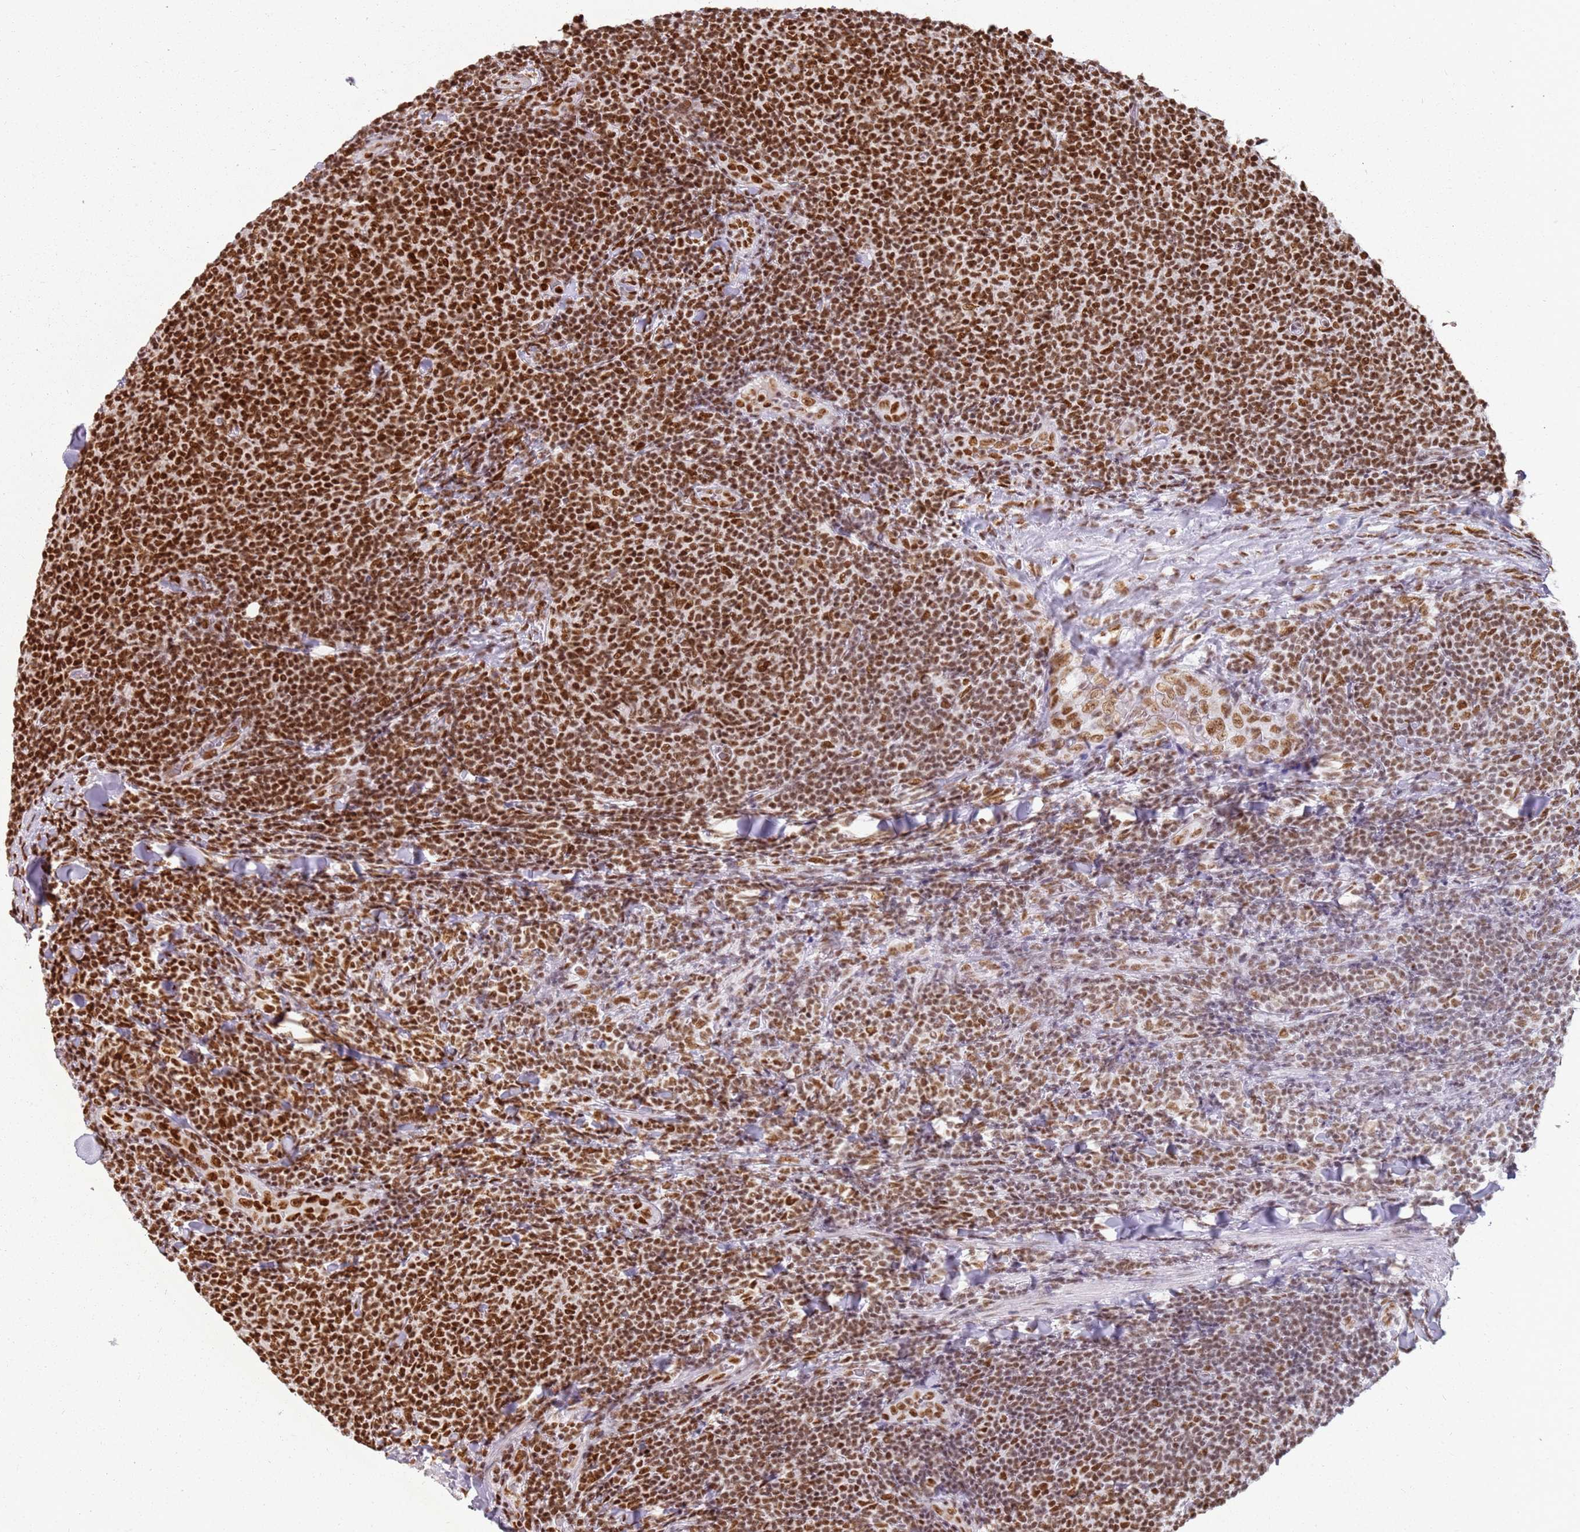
{"staining": {"intensity": "strong", "quantity": ">75%", "location": "nuclear"}, "tissue": "lymphoma", "cell_type": "Tumor cells", "image_type": "cancer", "snomed": [{"axis": "morphology", "description": "Malignant lymphoma, non-Hodgkin's type, Low grade"}, {"axis": "topography", "description": "Lymph node"}], "caption": "Malignant lymphoma, non-Hodgkin's type (low-grade) stained for a protein exhibits strong nuclear positivity in tumor cells. (Stains: DAB (3,3'-diaminobenzidine) in brown, nuclei in blue, Microscopy: brightfield microscopy at high magnification).", "gene": "TENT4A", "patient": {"sex": "male", "age": 66}}